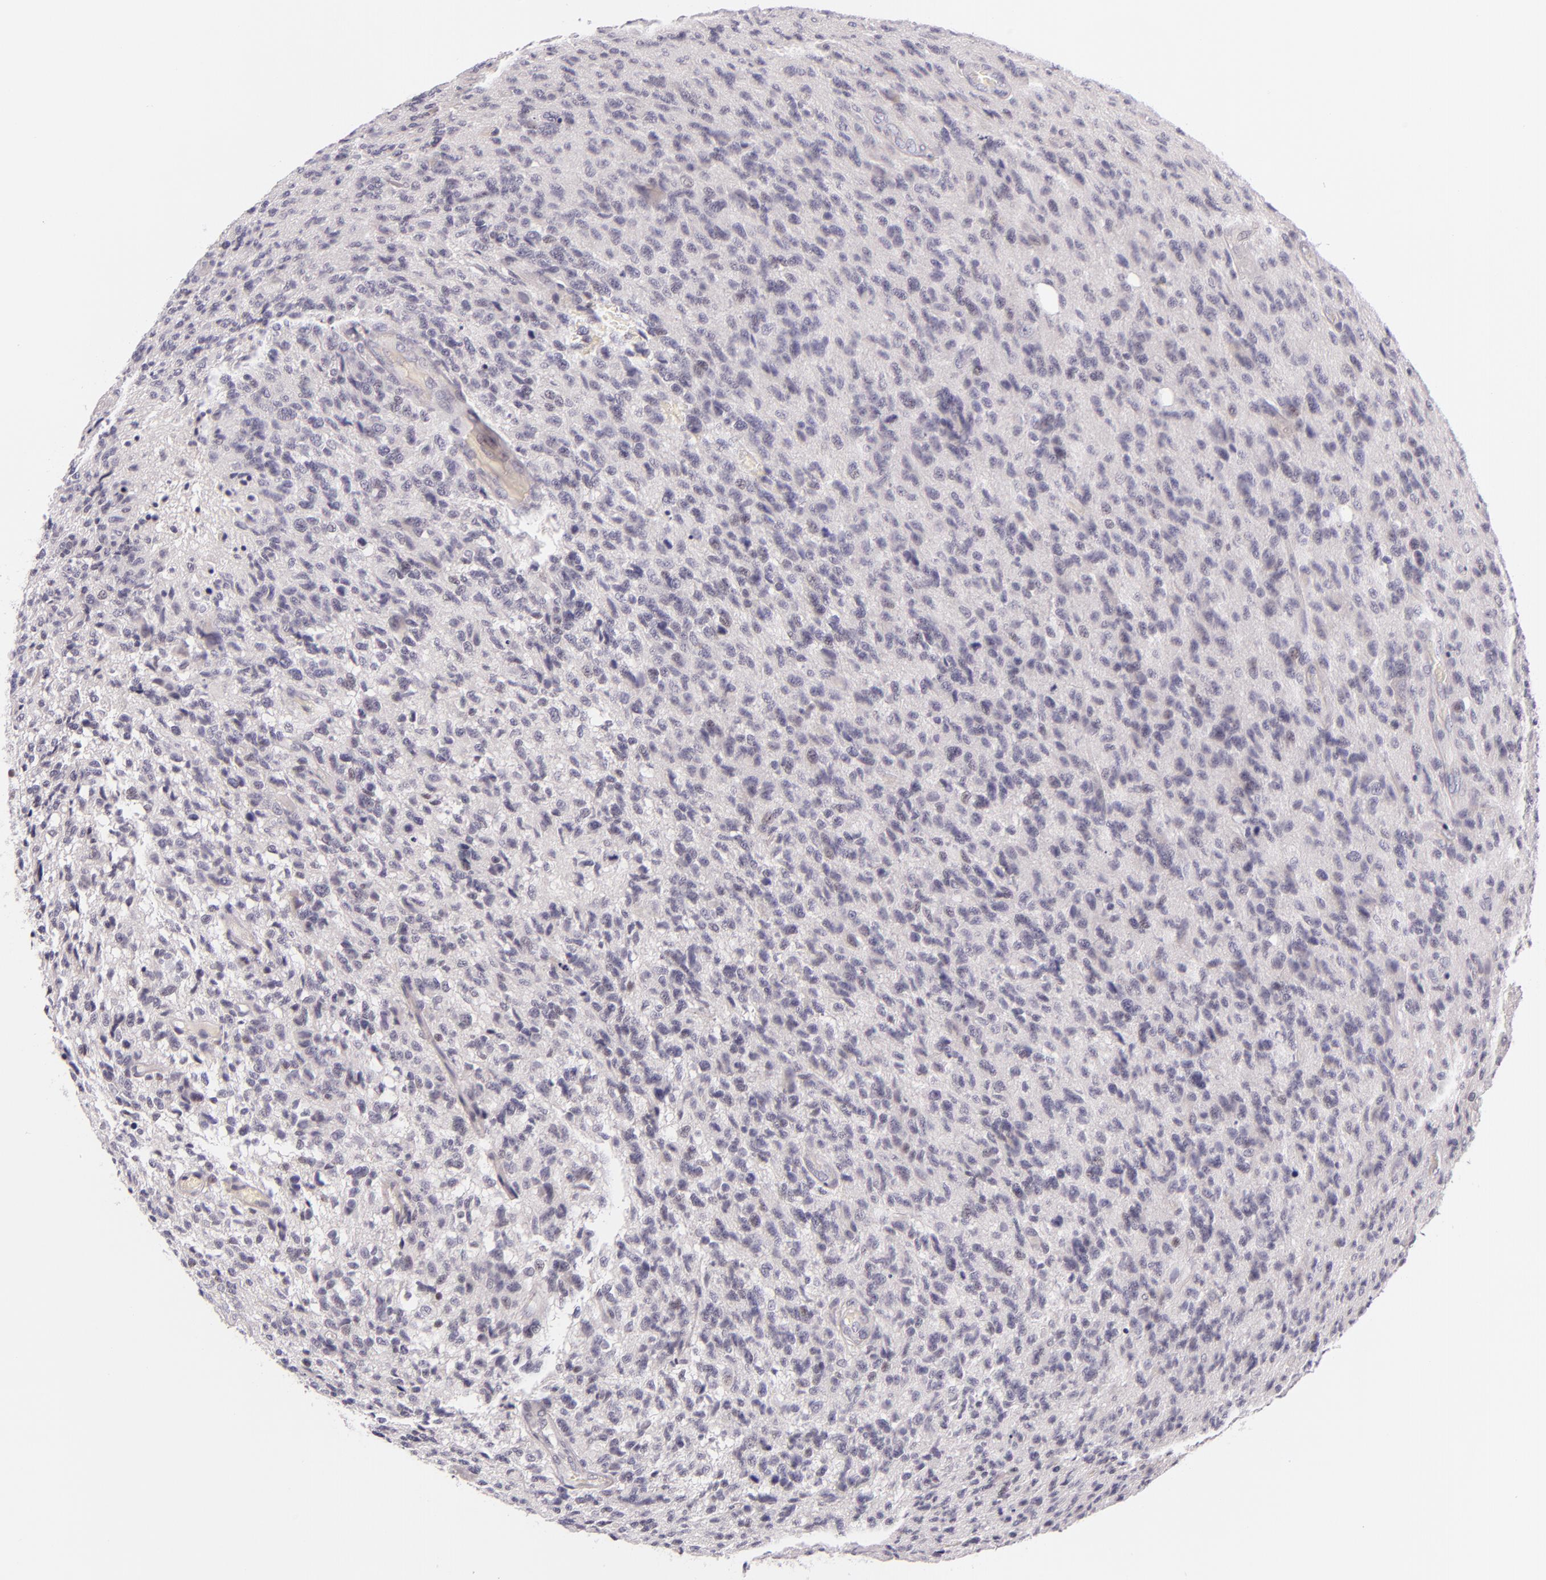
{"staining": {"intensity": "negative", "quantity": "none", "location": "none"}, "tissue": "glioma", "cell_type": "Tumor cells", "image_type": "cancer", "snomed": [{"axis": "morphology", "description": "Glioma, malignant, High grade"}, {"axis": "topography", "description": "Brain"}], "caption": "IHC image of human malignant glioma (high-grade) stained for a protein (brown), which displays no staining in tumor cells.", "gene": "BCL3", "patient": {"sex": "male", "age": 36}}